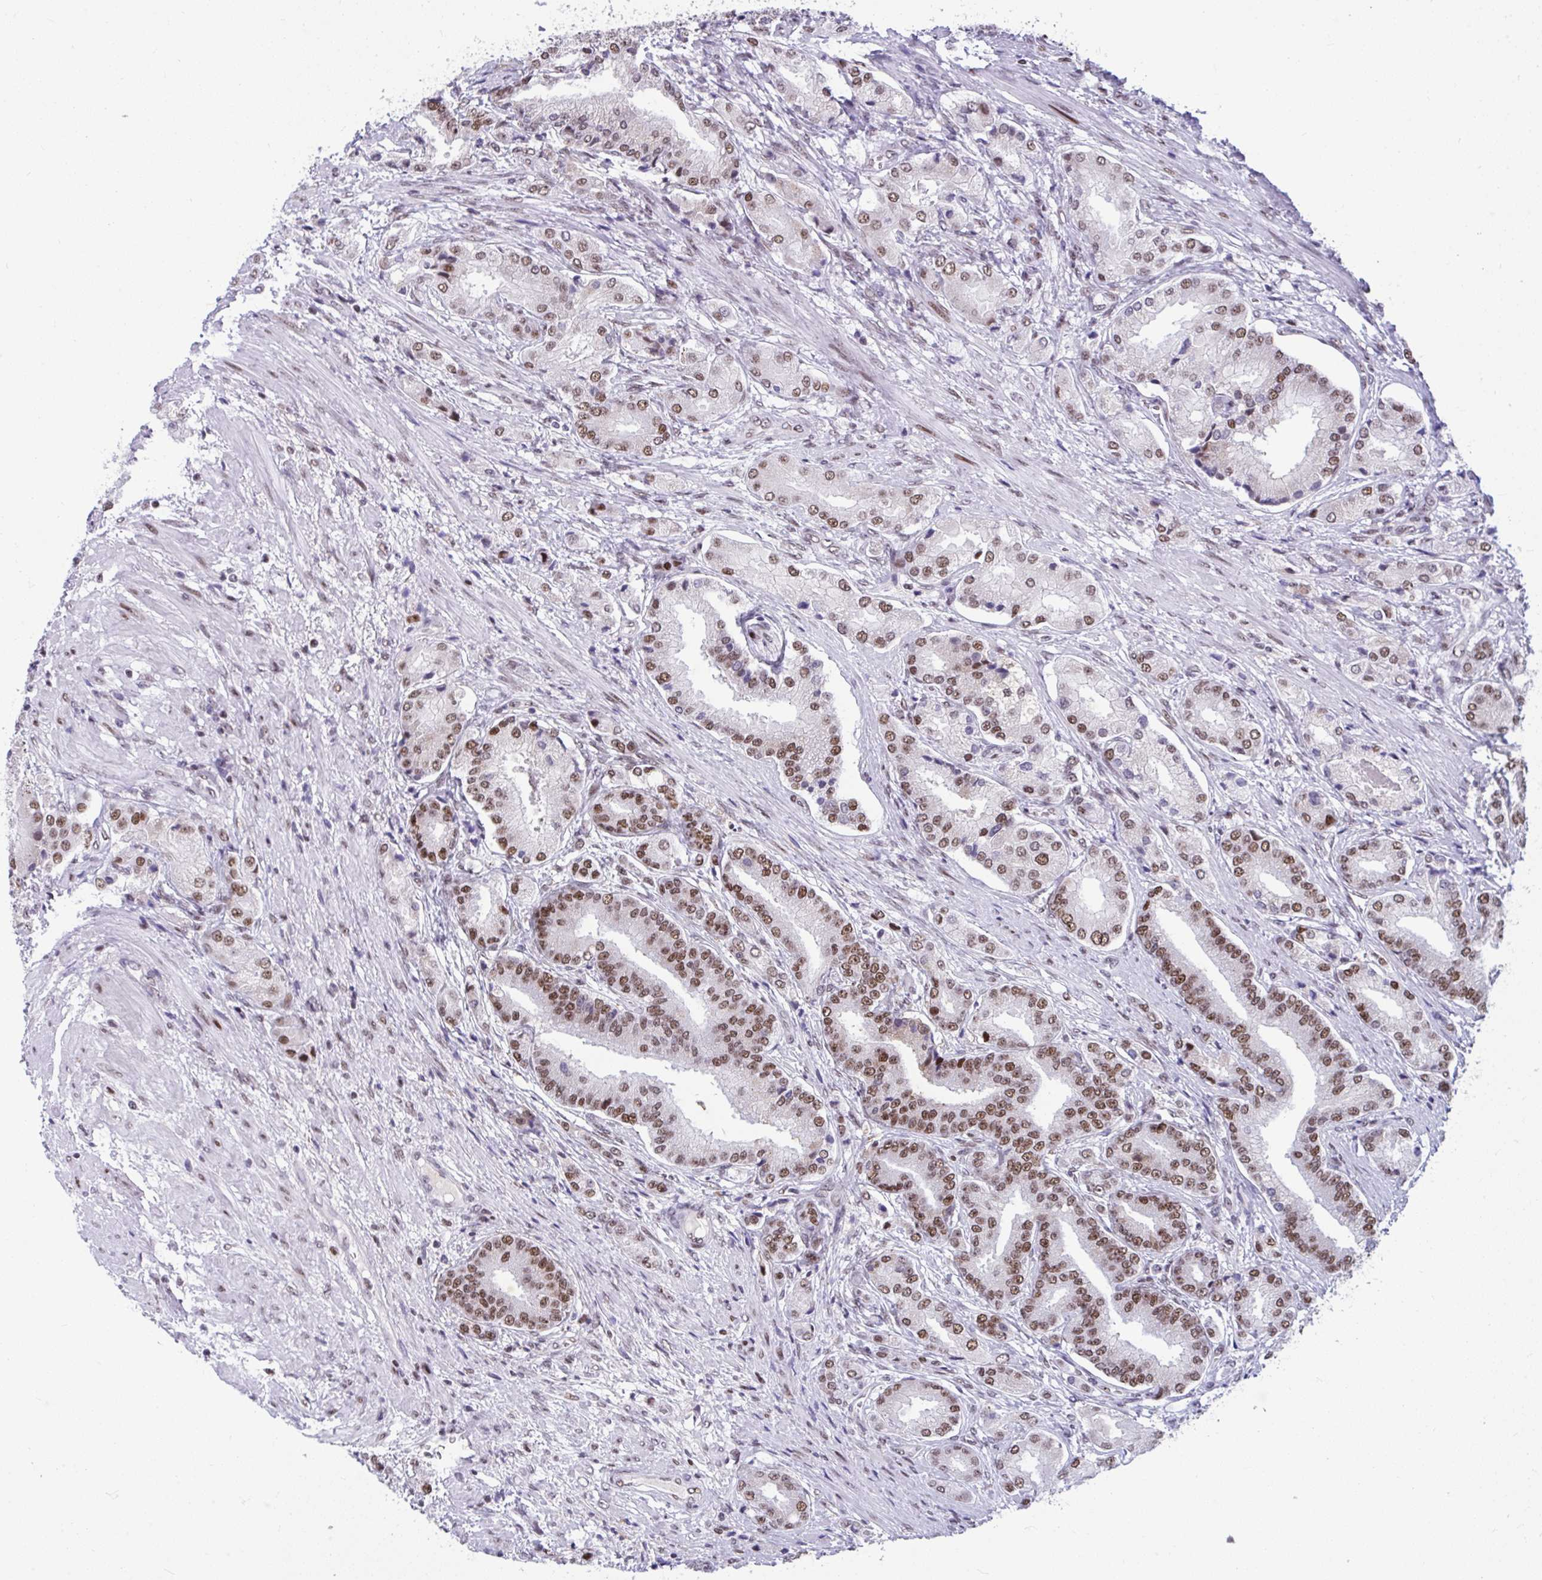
{"staining": {"intensity": "moderate", "quantity": ">75%", "location": "nuclear"}, "tissue": "prostate cancer", "cell_type": "Tumor cells", "image_type": "cancer", "snomed": [{"axis": "morphology", "description": "Adenocarcinoma, High grade"}, {"axis": "topography", "description": "Prostate and seminal vesicle, NOS"}], "caption": "IHC photomicrograph of human prostate cancer (high-grade adenocarcinoma) stained for a protein (brown), which exhibits medium levels of moderate nuclear positivity in about >75% of tumor cells.", "gene": "SLC35C2", "patient": {"sex": "male", "age": 61}}